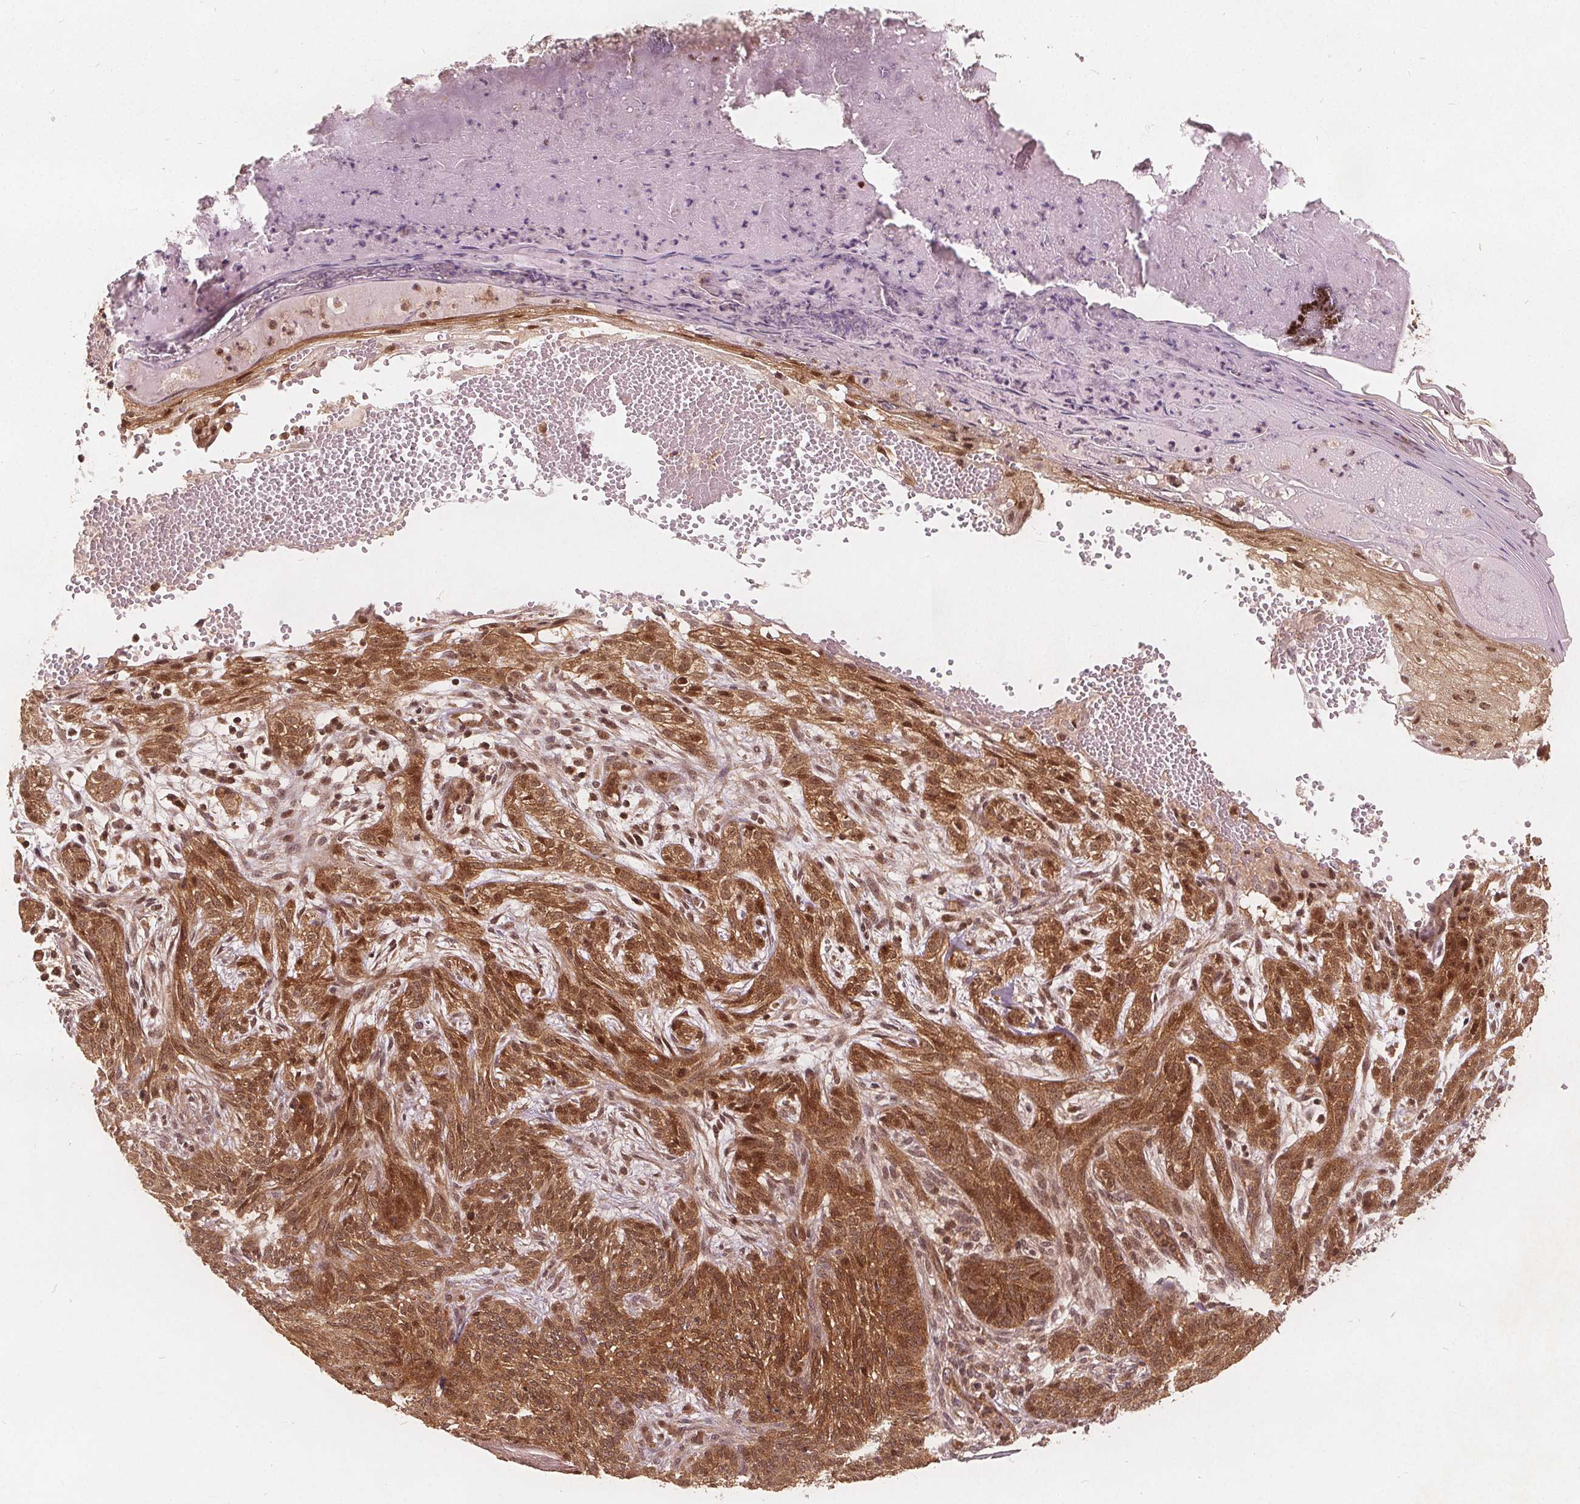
{"staining": {"intensity": "moderate", "quantity": ">75%", "location": "cytoplasmic/membranous,nuclear"}, "tissue": "skin cancer", "cell_type": "Tumor cells", "image_type": "cancer", "snomed": [{"axis": "morphology", "description": "Basal cell carcinoma"}, {"axis": "topography", "description": "Skin"}], "caption": "Basal cell carcinoma (skin) was stained to show a protein in brown. There is medium levels of moderate cytoplasmic/membranous and nuclear expression in approximately >75% of tumor cells. The staining is performed using DAB (3,3'-diaminobenzidine) brown chromogen to label protein expression. The nuclei are counter-stained blue using hematoxylin.", "gene": "PPP1CB", "patient": {"sex": "male", "age": 84}}